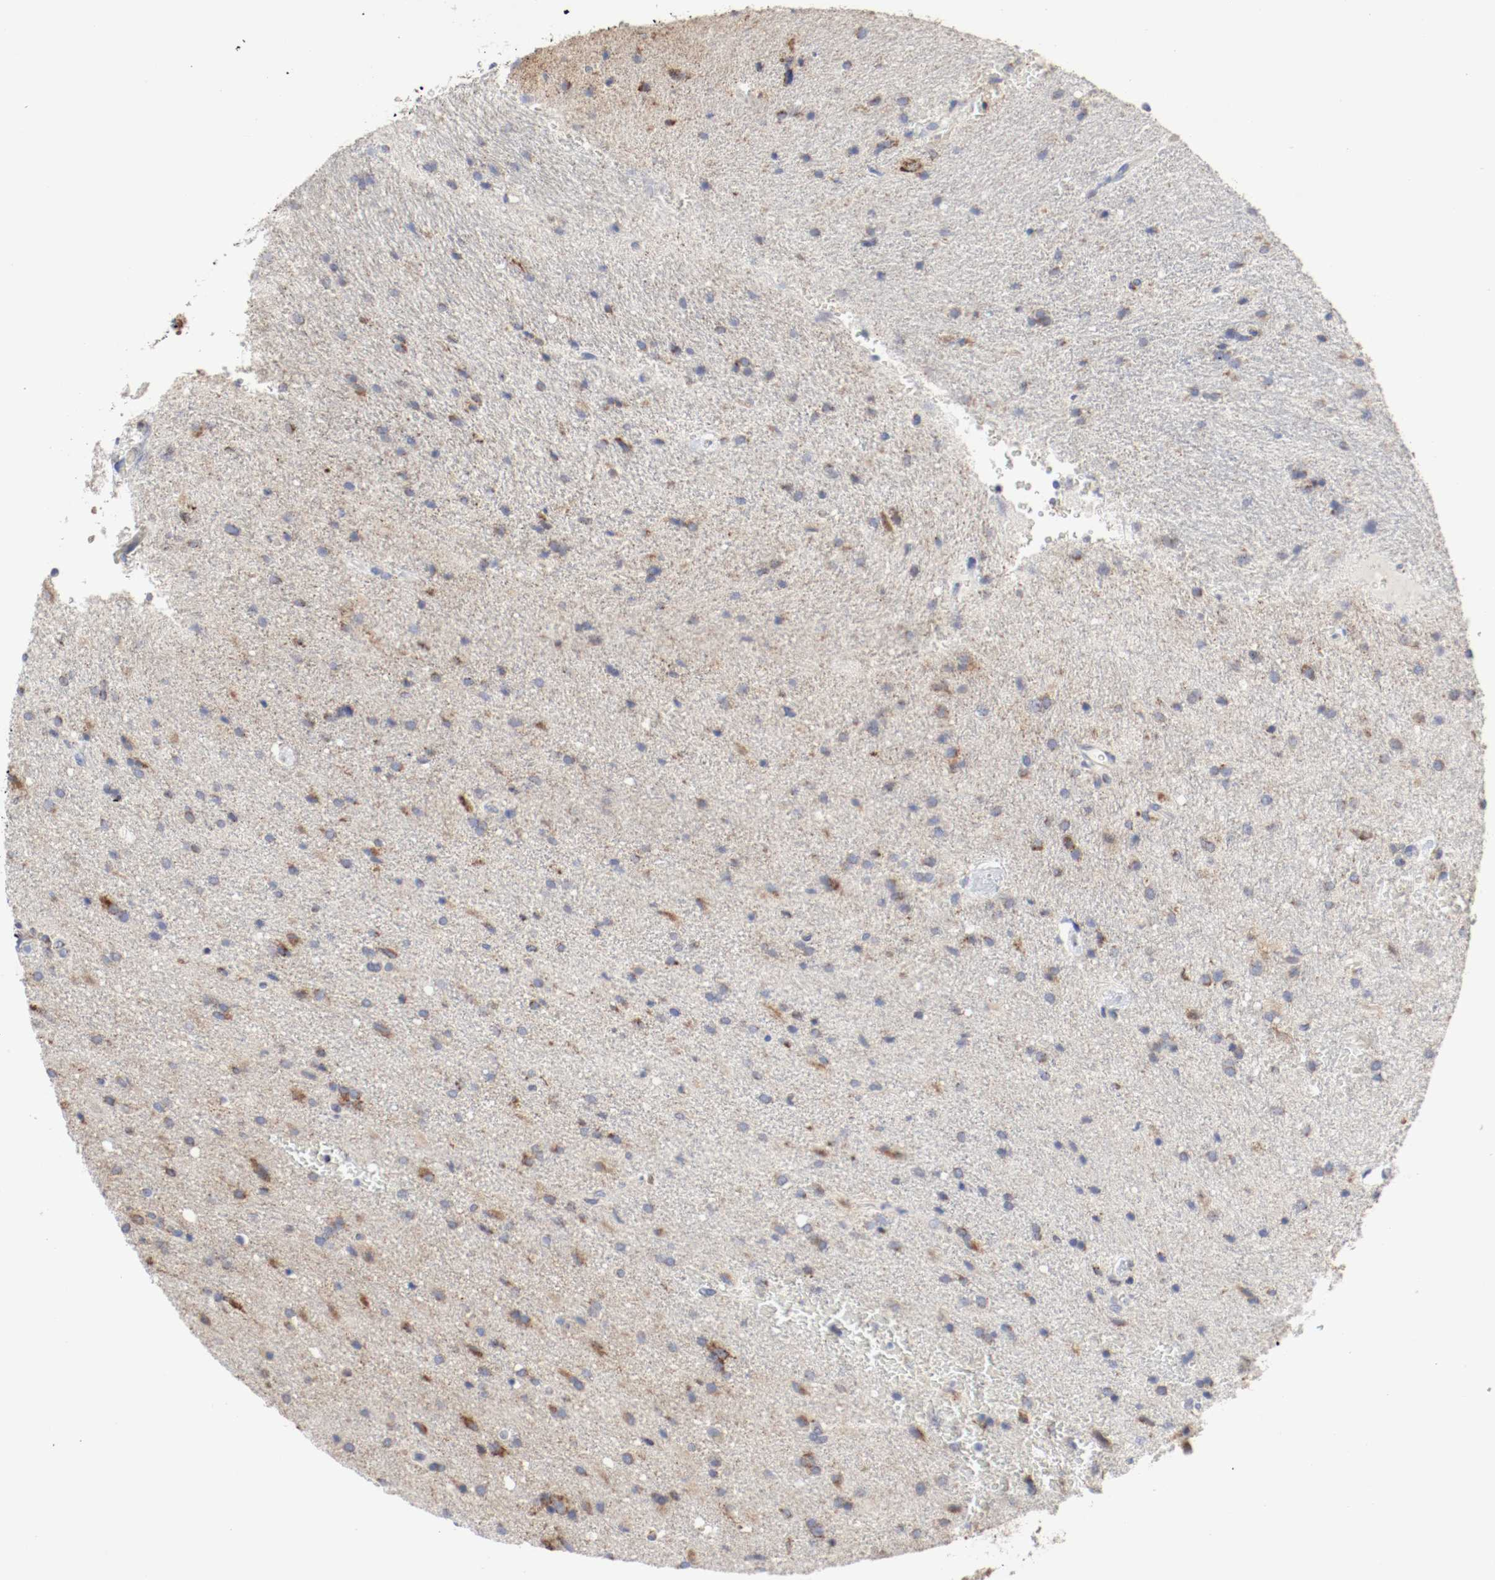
{"staining": {"intensity": "moderate", "quantity": ">75%", "location": "cytoplasmic/membranous"}, "tissue": "glioma", "cell_type": "Tumor cells", "image_type": "cancer", "snomed": [{"axis": "morphology", "description": "Normal tissue, NOS"}, {"axis": "morphology", "description": "Glioma, malignant, High grade"}, {"axis": "topography", "description": "Cerebral cortex"}], "caption": "There is medium levels of moderate cytoplasmic/membranous positivity in tumor cells of high-grade glioma (malignant), as demonstrated by immunohistochemical staining (brown color).", "gene": "AFG3L2", "patient": {"sex": "male", "age": 56}}